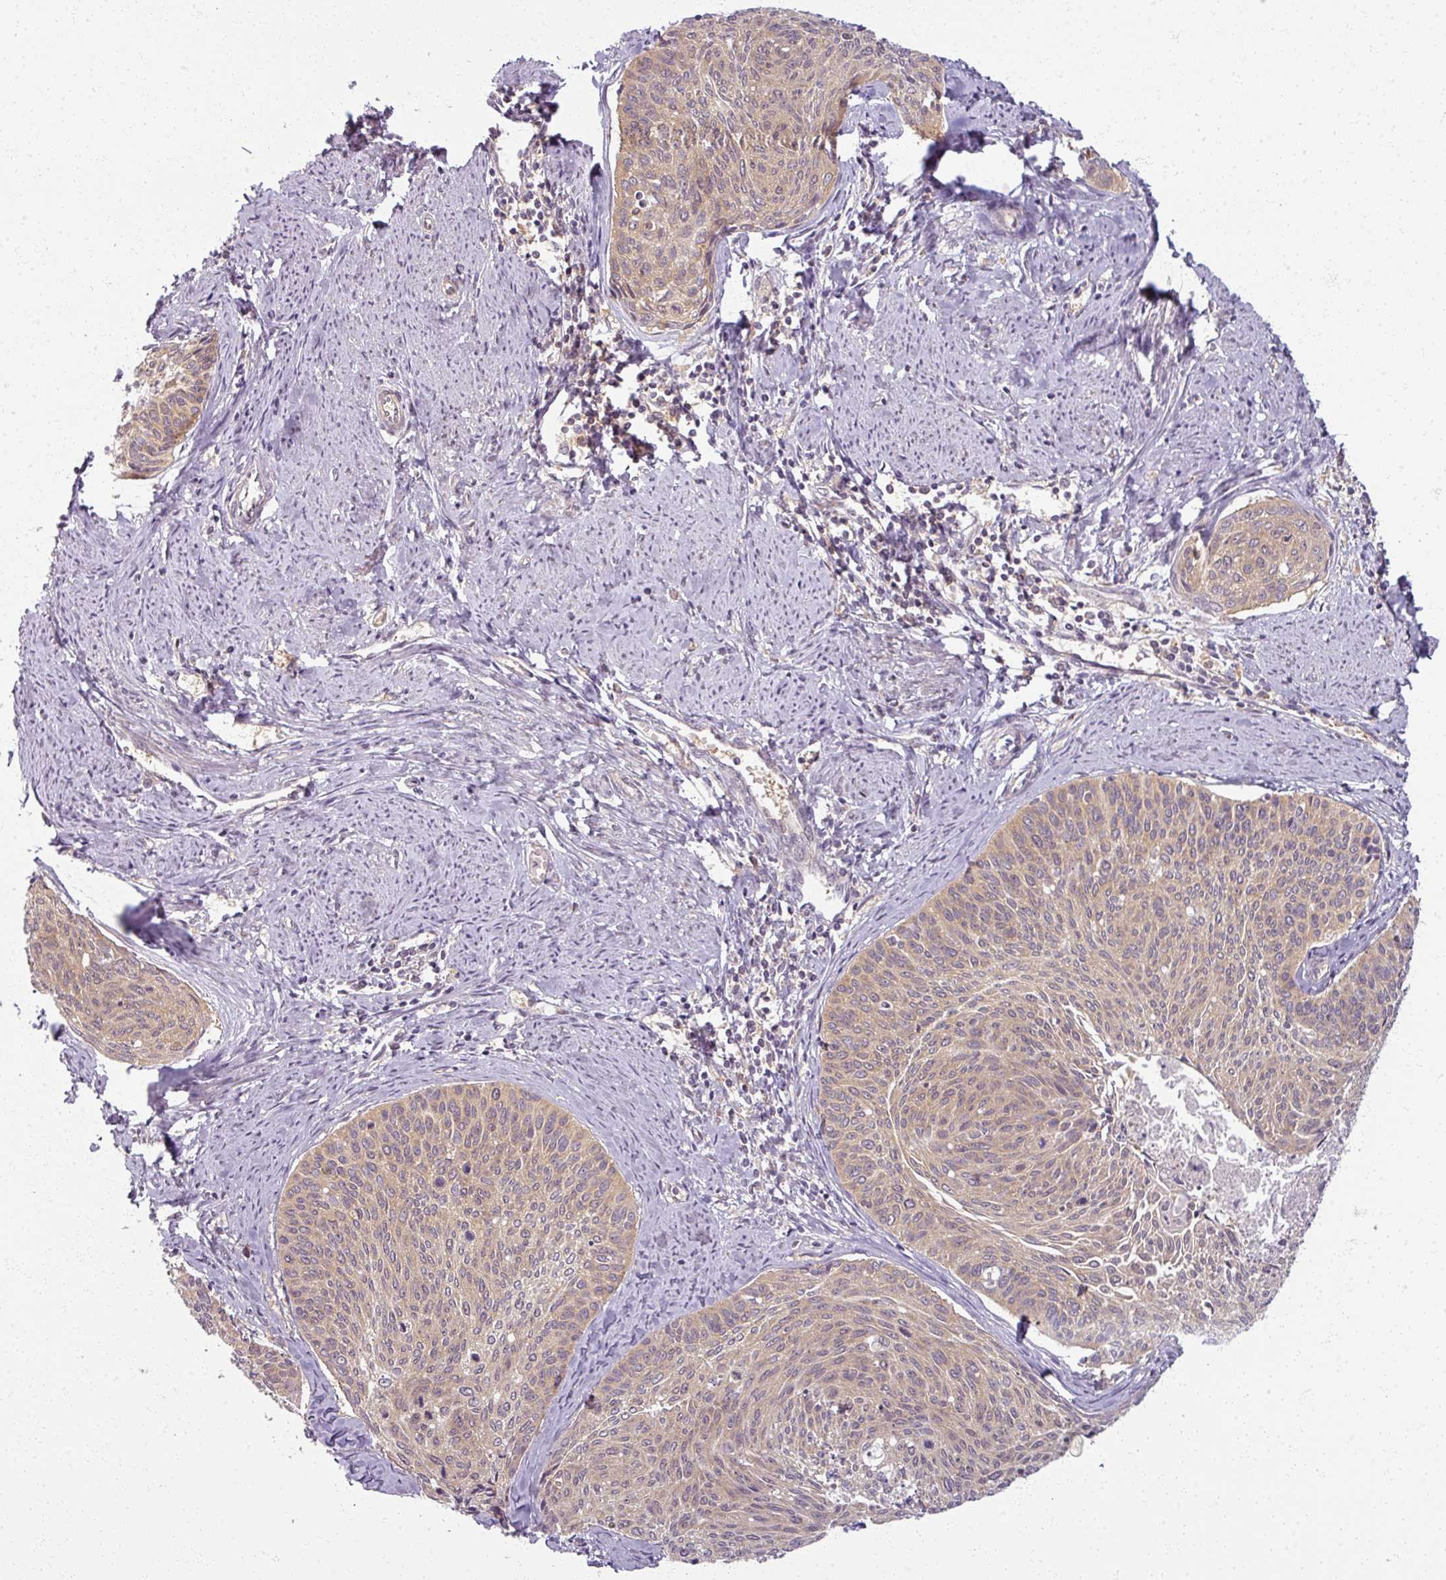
{"staining": {"intensity": "weak", "quantity": ">75%", "location": "cytoplasmic/membranous"}, "tissue": "cervical cancer", "cell_type": "Tumor cells", "image_type": "cancer", "snomed": [{"axis": "morphology", "description": "Squamous cell carcinoma, NOS"}, {"axis": "topography", "description": "Cervix"}], "caption": "Immunohistochemical staining of human cervical squamous cell carcinoma demonstrates low levels of weak cytoplasmic/membranous expression in approximately >75% of tumor cells.", "gene": "AGPAT4", "patient": {"sex": "female", "age": 55}}